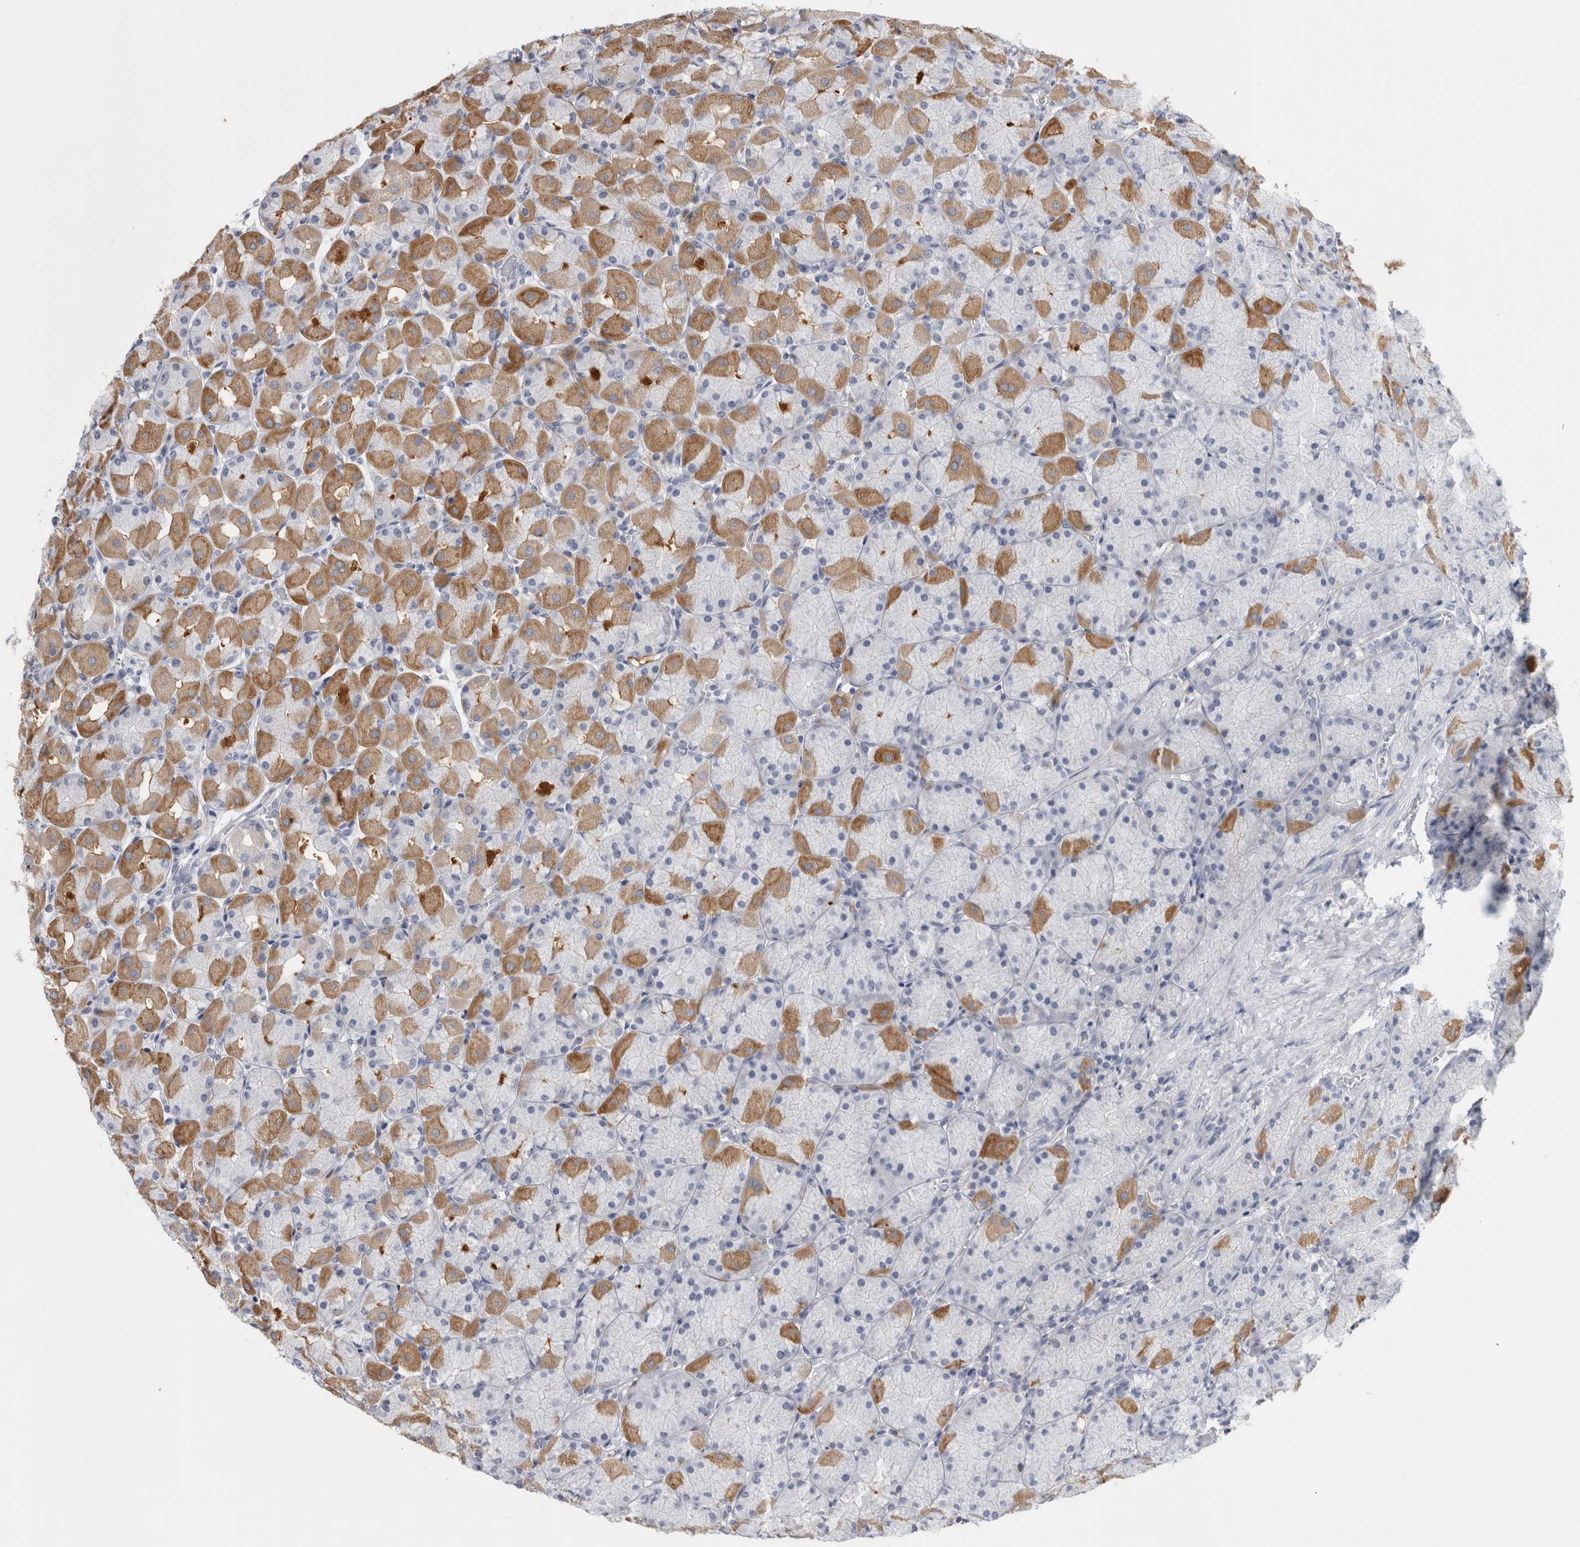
{"staining": {"intensity": "strong", "quantity": "25%-75%", "location": "cytoplasmic/membranous"}, "tissue": "stomach", "cell_type": "Glandular cells", "image_type": "normal", "snomed": [{"axis": "morphology", "description": "Normal tissue, NOS"}, {"axis": "topography", "description": "Stomach, upper"}], "caption": "Stomach stained with a brown dye demonstrates strong cytoplasmic/membranous positive expression in approximately 25%-75% of glandular cells.", "gene": "ANKFY1", "patient": {"sex": "female", "age": 56}}